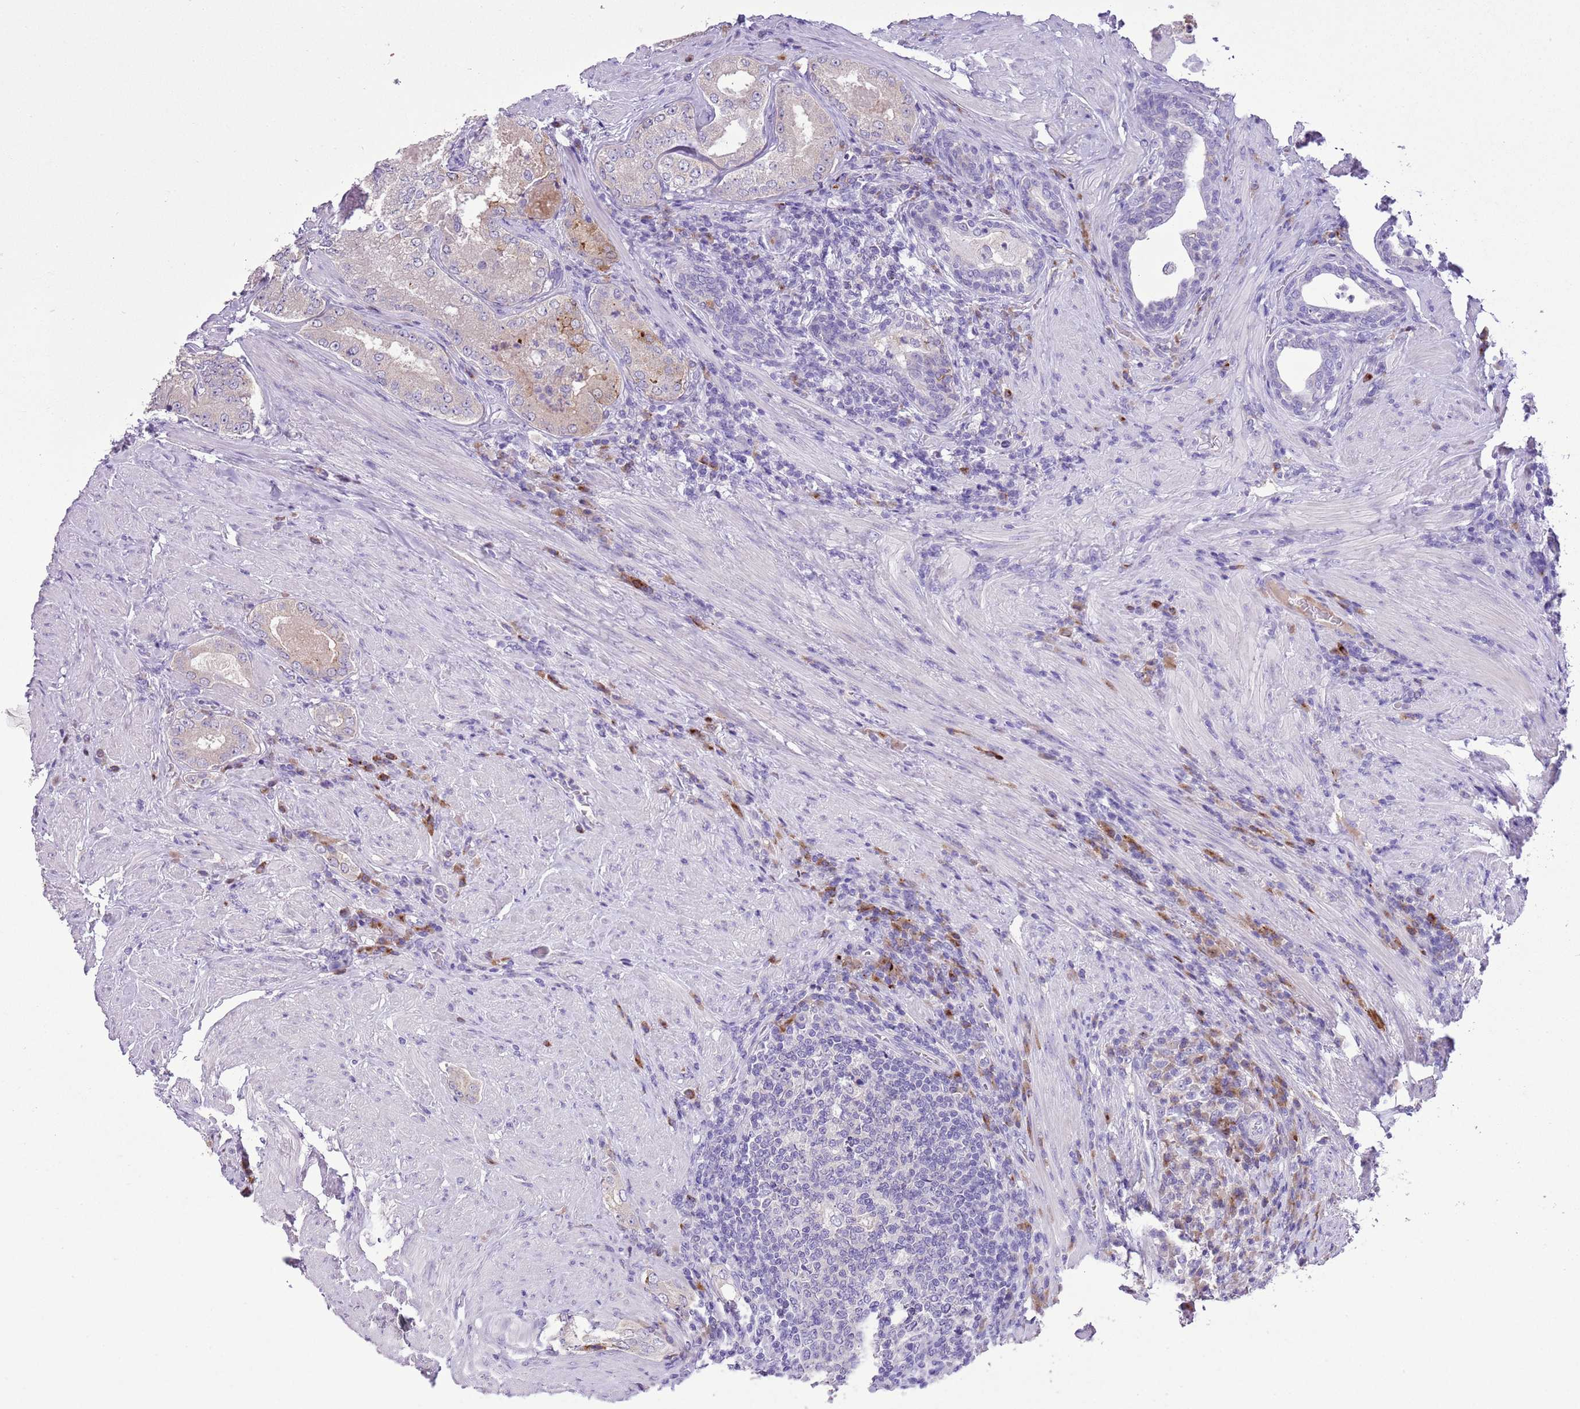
{"staining": {"intensity": "negative", "quantity": "none", "location": "none"}, "tissue": "prostate cancer", "cell_type": "Tumor cells", "image_type": "cancer", "snomed": [{"axis": "morphology", "description": "Adenocarcinoma, Low grade"}, {"axis": "topography", "description": "Prostate"}], "caption": "A photomicrograph of prostate cancer stained for a protein exhibits no brown staining in tumor cells.", "gene": "CLEC2A", "patient": {"sex": "male", "age": 68}}